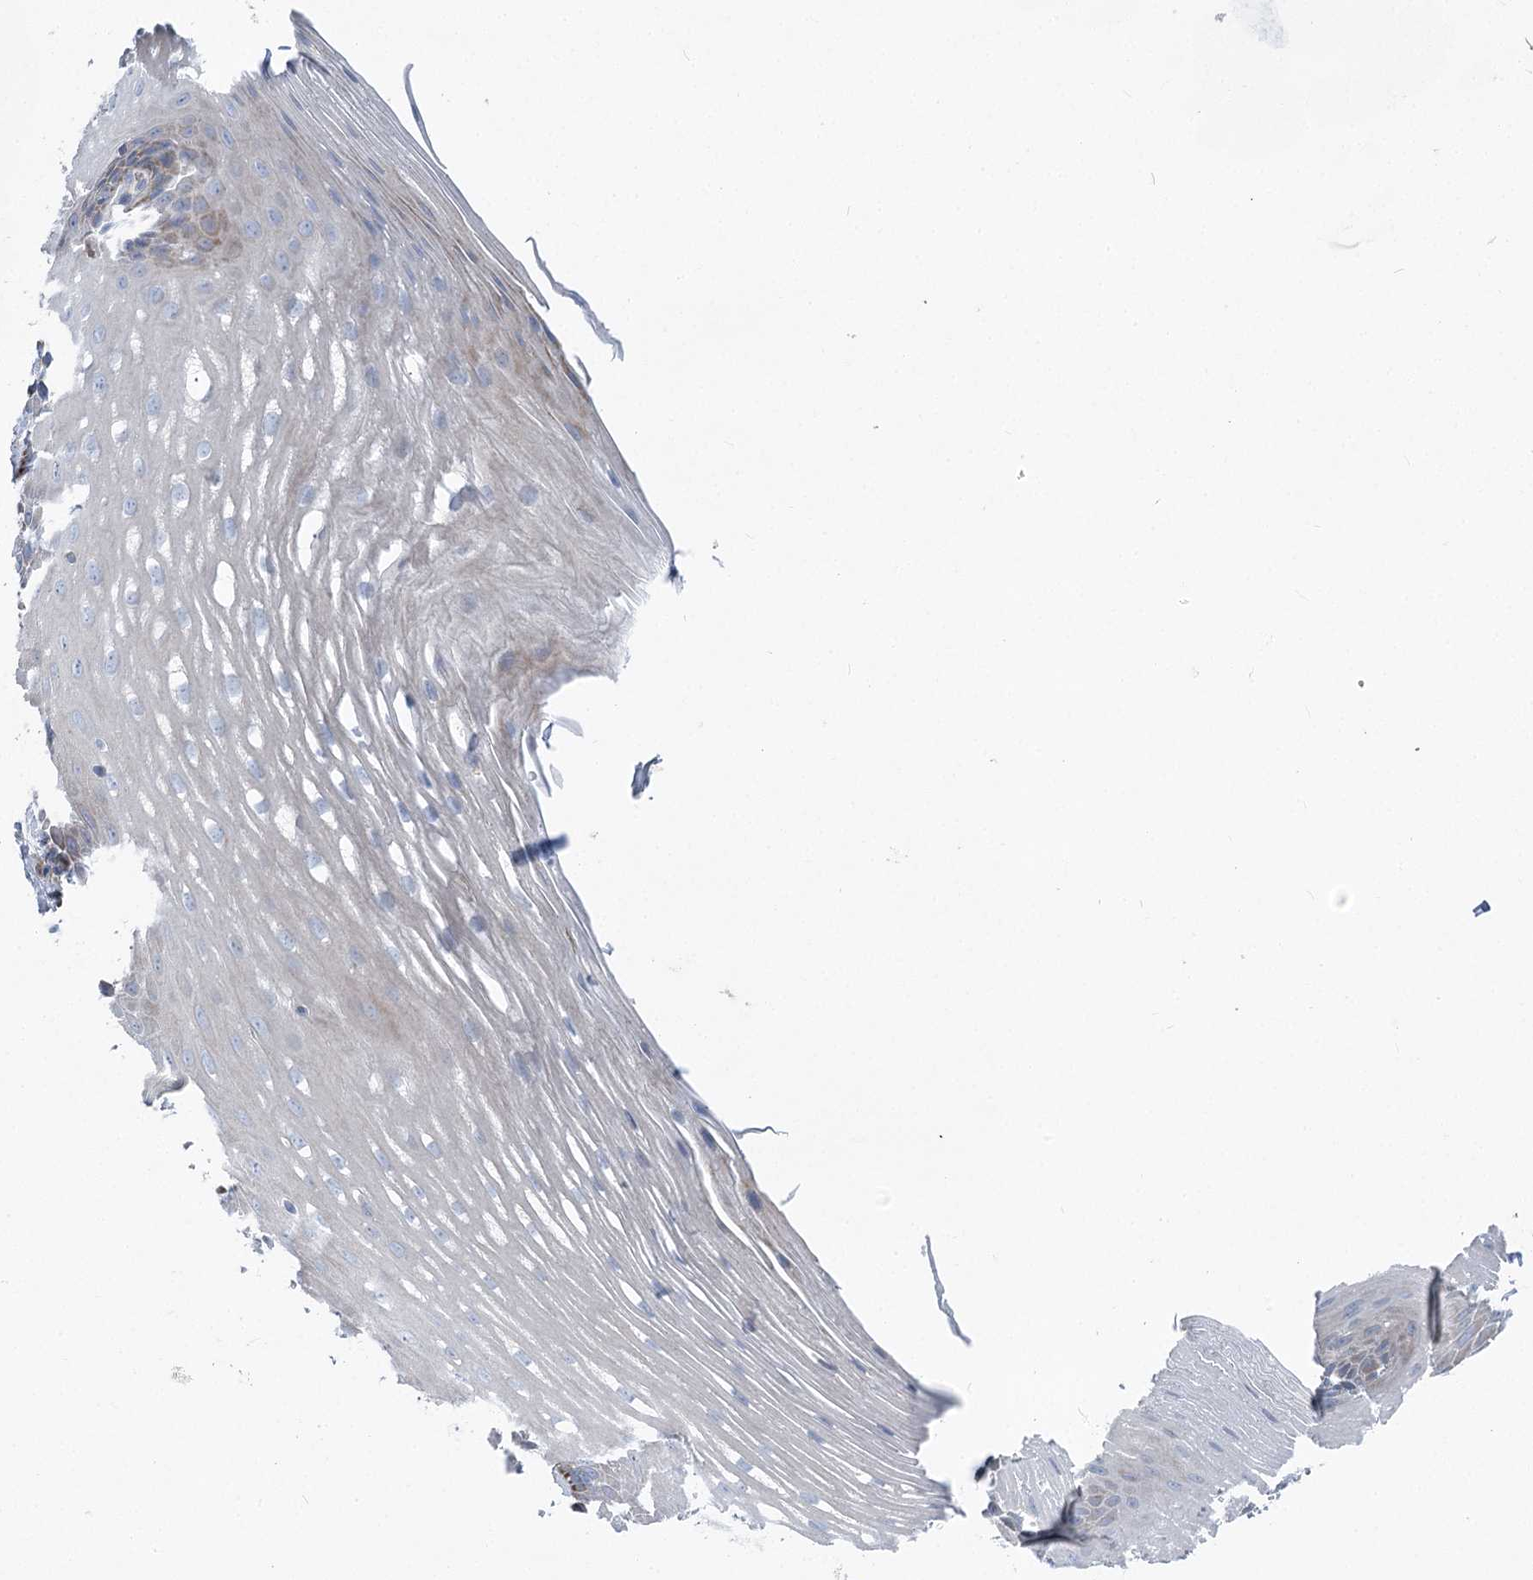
{"staining": {"intensity": "negative", "quantity": "none", "location": "none"}, "tissue": "esophagus", "cell_type": "Squamous epithelial cells", "image_type": "normal", "snomed": [{"axis": "morphology", "description": "Normal tissue, NOS"}, {"axis": "topography", "description": "Esophagus"}], "caption": "This photomicrograph is of normal esophagus stained with immunohistochemistry (IHC) to label a protein in brown with the nuclei are counter-stained blue. There is no staining in squamous epithelial cells.", "gene": "POGLUT1", "patient": {"sex": "male", "age": 62}}